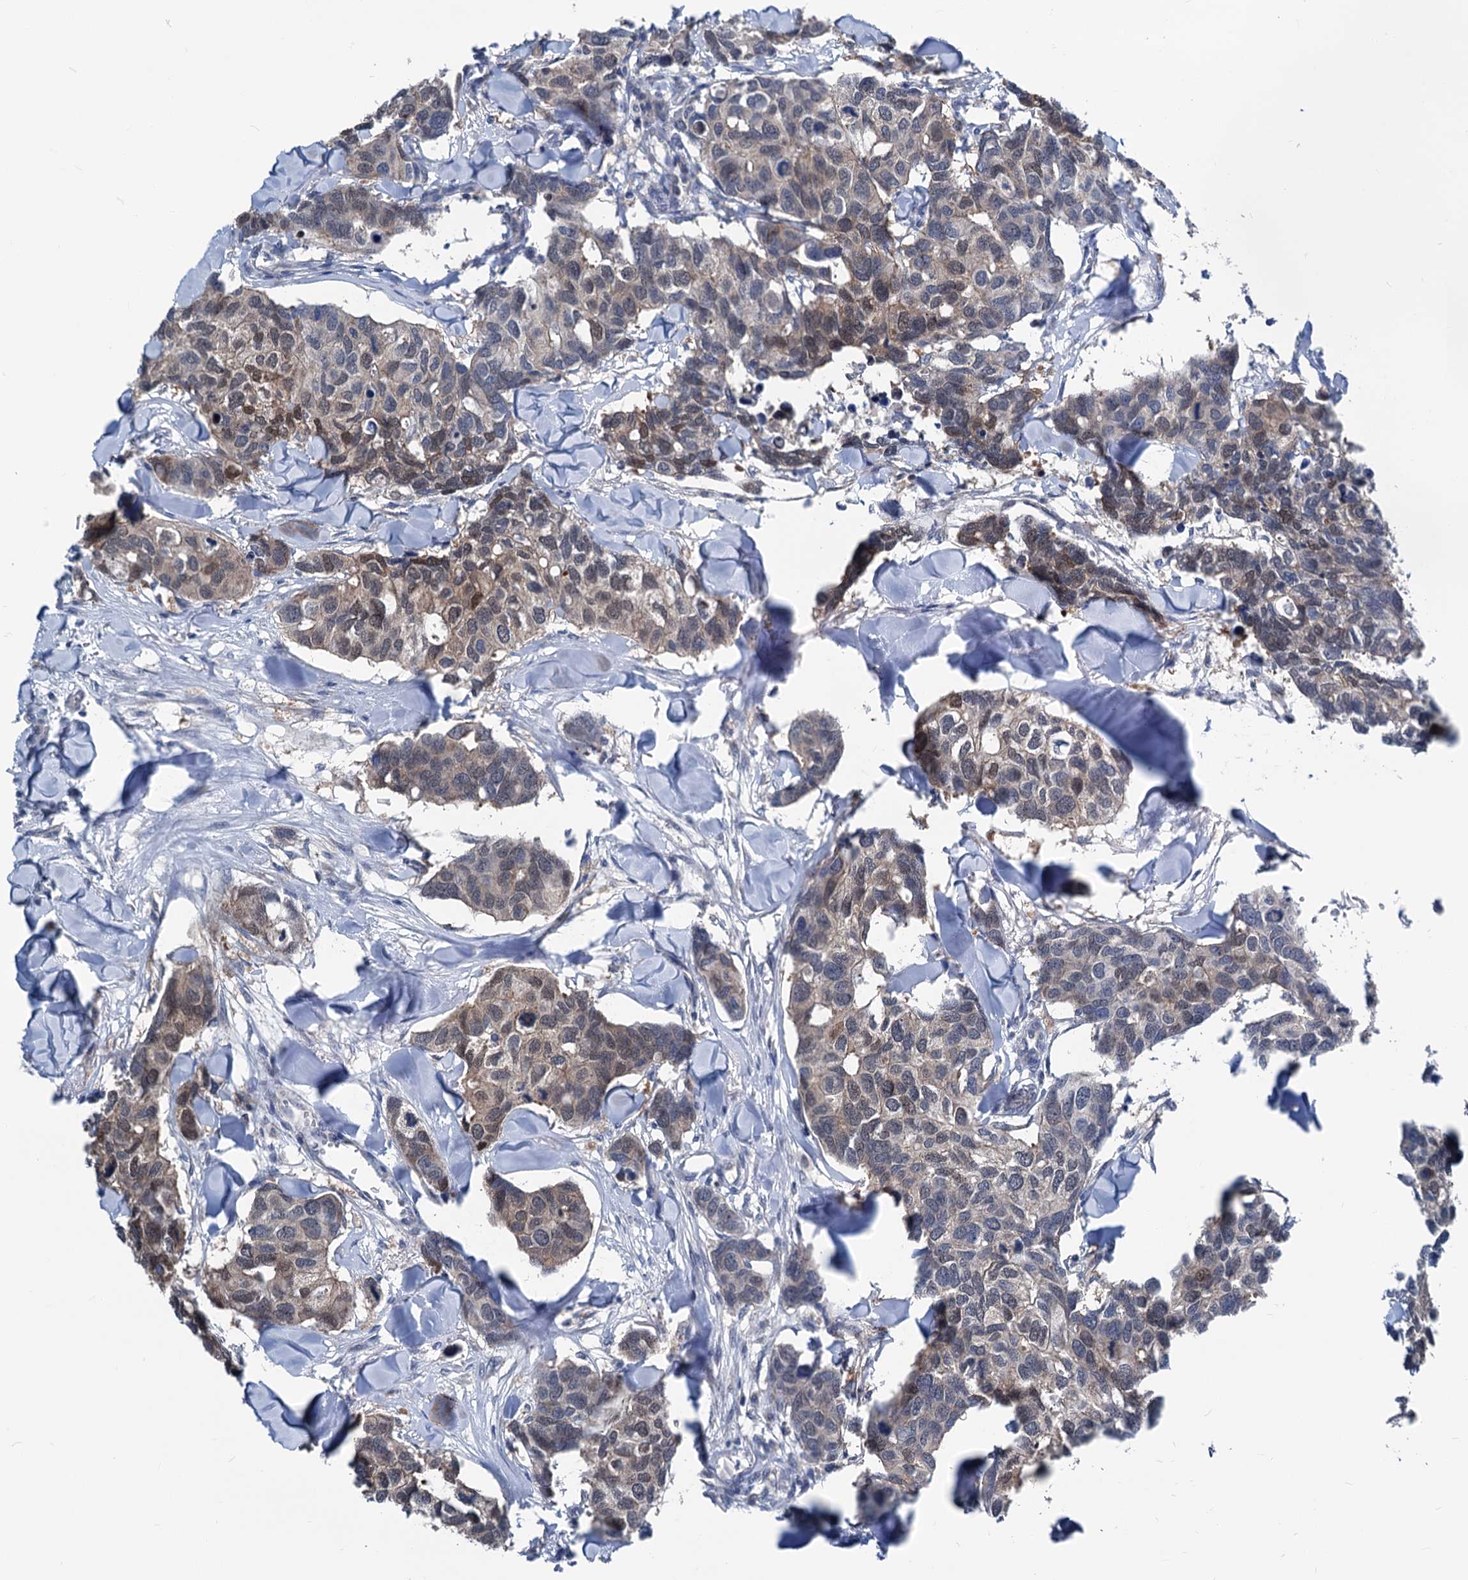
{"staining": {"intensity": "moderate", "quantity": "25%-75%", "location": "cytoplasmic/membranous,nuclear"}, "tissue": "breast cancer", "cell_type": "Tumor cells", "image_type": "cancer", "snomed": [{"axis": "morphology", "description": "Duct carcinoma"}, {"axis": "topography", "description": "Breast"}], "caption": "About 25%-75% of tumor cells in intraductal carcinoma (breast) exhibit moderate cytoplasmic/membranous and nuclear protein expression as visualized by brown immunohistochemical staining.", "gene": "GLO1", "patient": {"sex": "female", "age": 83}}